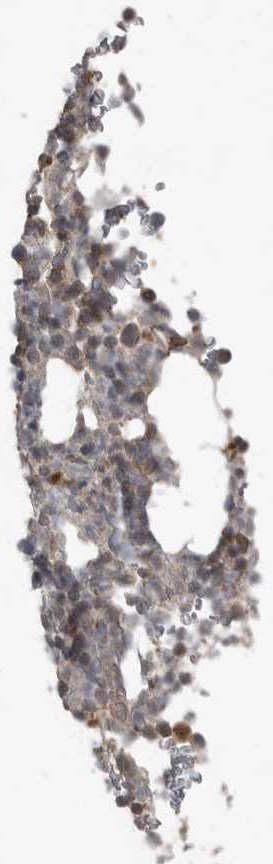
{"staining": {"intensity": "moderate", "quantity": "<25%", "location": "cytoplasmic/membranous"}, "tissue": "bone marrow", "cell_type": "Hematopoietic cells", "image_type": "normal", "snomed": [{"axis": "morphology", "description": "Normal tissue, NOS"}, {"axis": "topography", "description": "Bone marrow"}], "caption": "Bone marrow was stained to show a protein in brown. There is low levels of moderate cytoplasmic/membranous positivity in about <25% of hematopoietic cells. Nuclei are stained in blue.", "gene": "SLC6A7", "patient": {"sex": "male", "age": 58}}